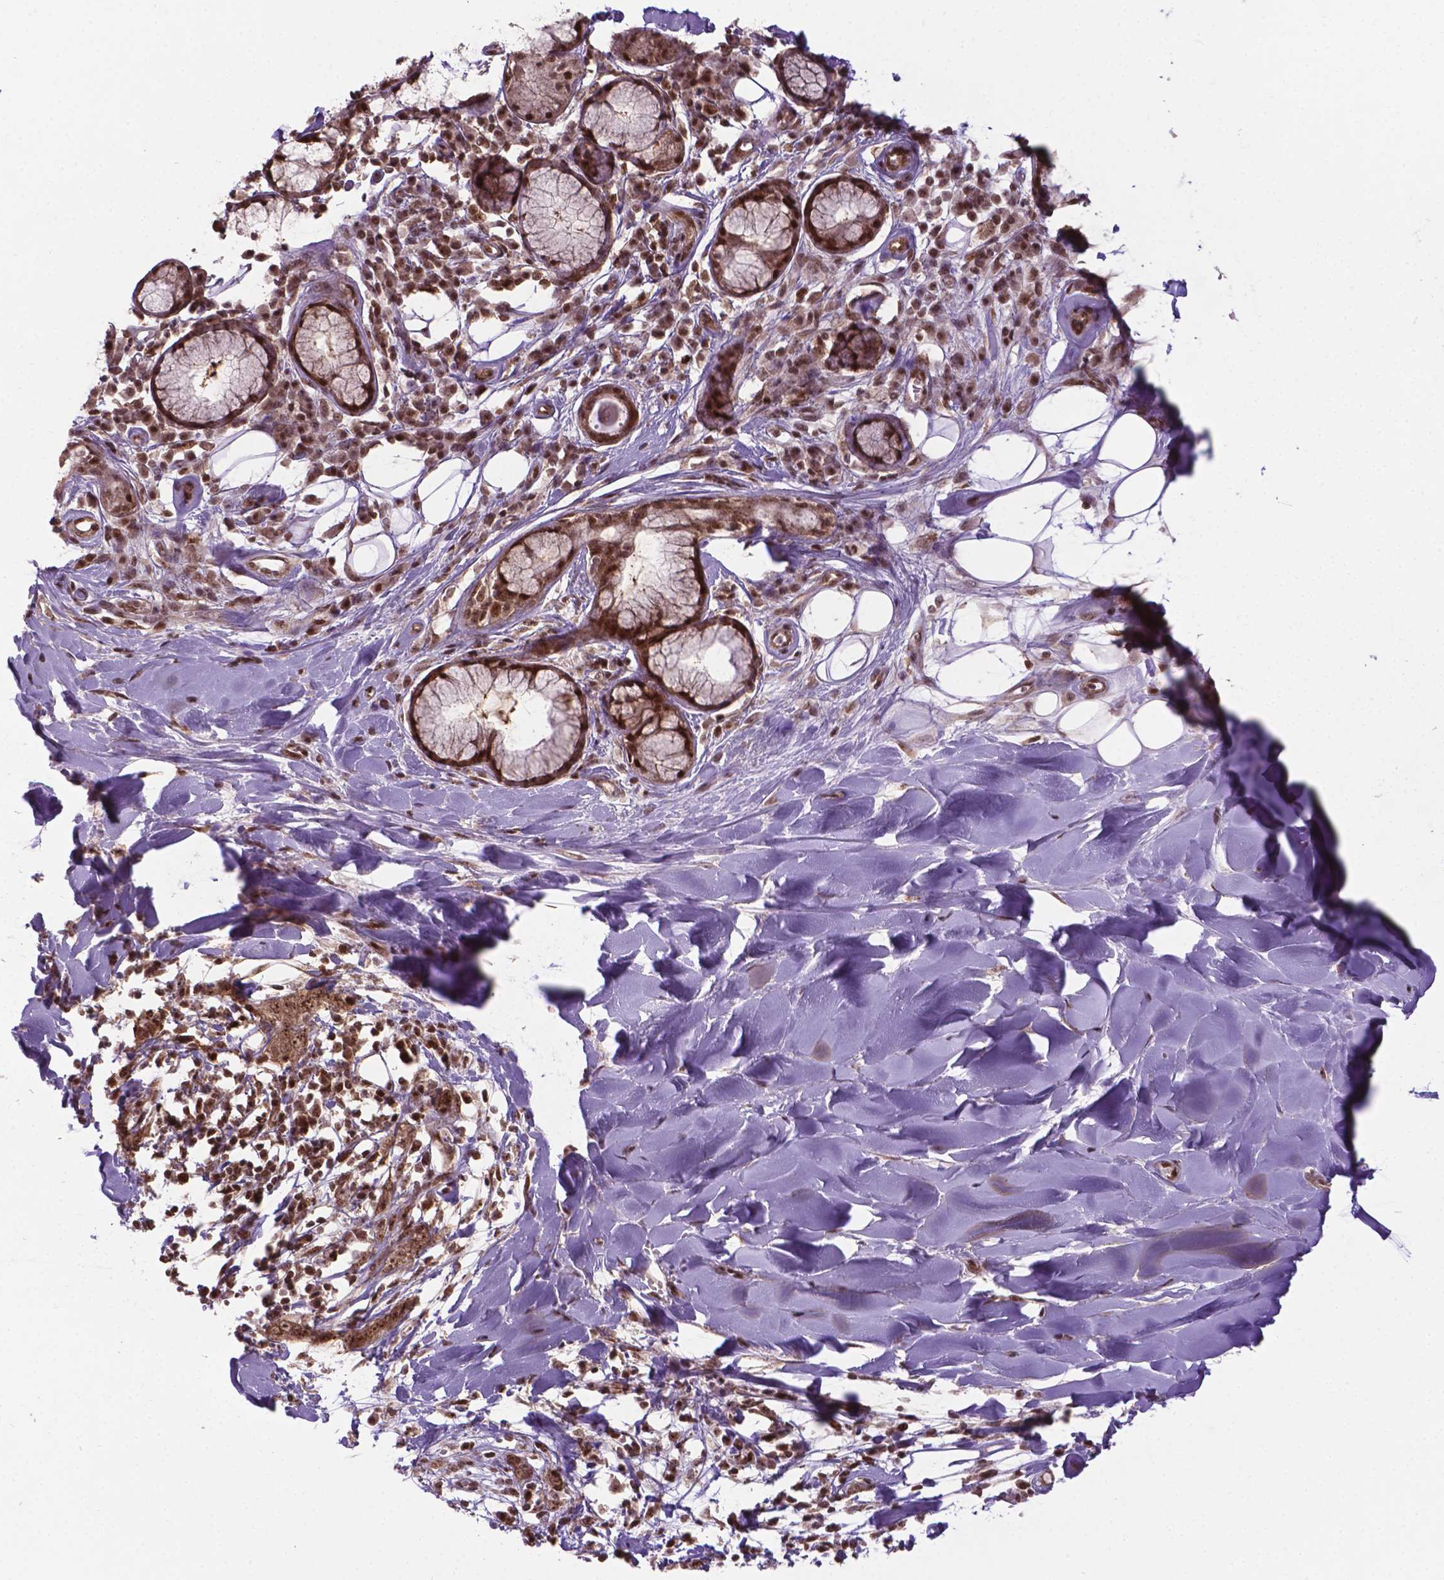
{"staining": {"intensity": "negative", "quantity": "none", "location": "none"}, "tissue": "adipose tissue", "cell_type": "Adipocytes", "image_type": "normal", "snomed": [{"axis": "morphology", "description": "Normal tissue, NOS"}, {"axis": "morphology", "description": "Squamous cell carcinoma, NOS"}, {"axis": "topography", "description": "Cartilage tissue"}, {"axis": "topography", "description": "Bronchus"}, {"axis": "topography", "description": "Lung"}], "caption": "High power microscopy image of an IHC micrograph of unremarkable adipose tissue, revealing no significant staining in adipocytes.", "gene": "CSNK2A1", "patient": {"sex": "male", "age": 66}}